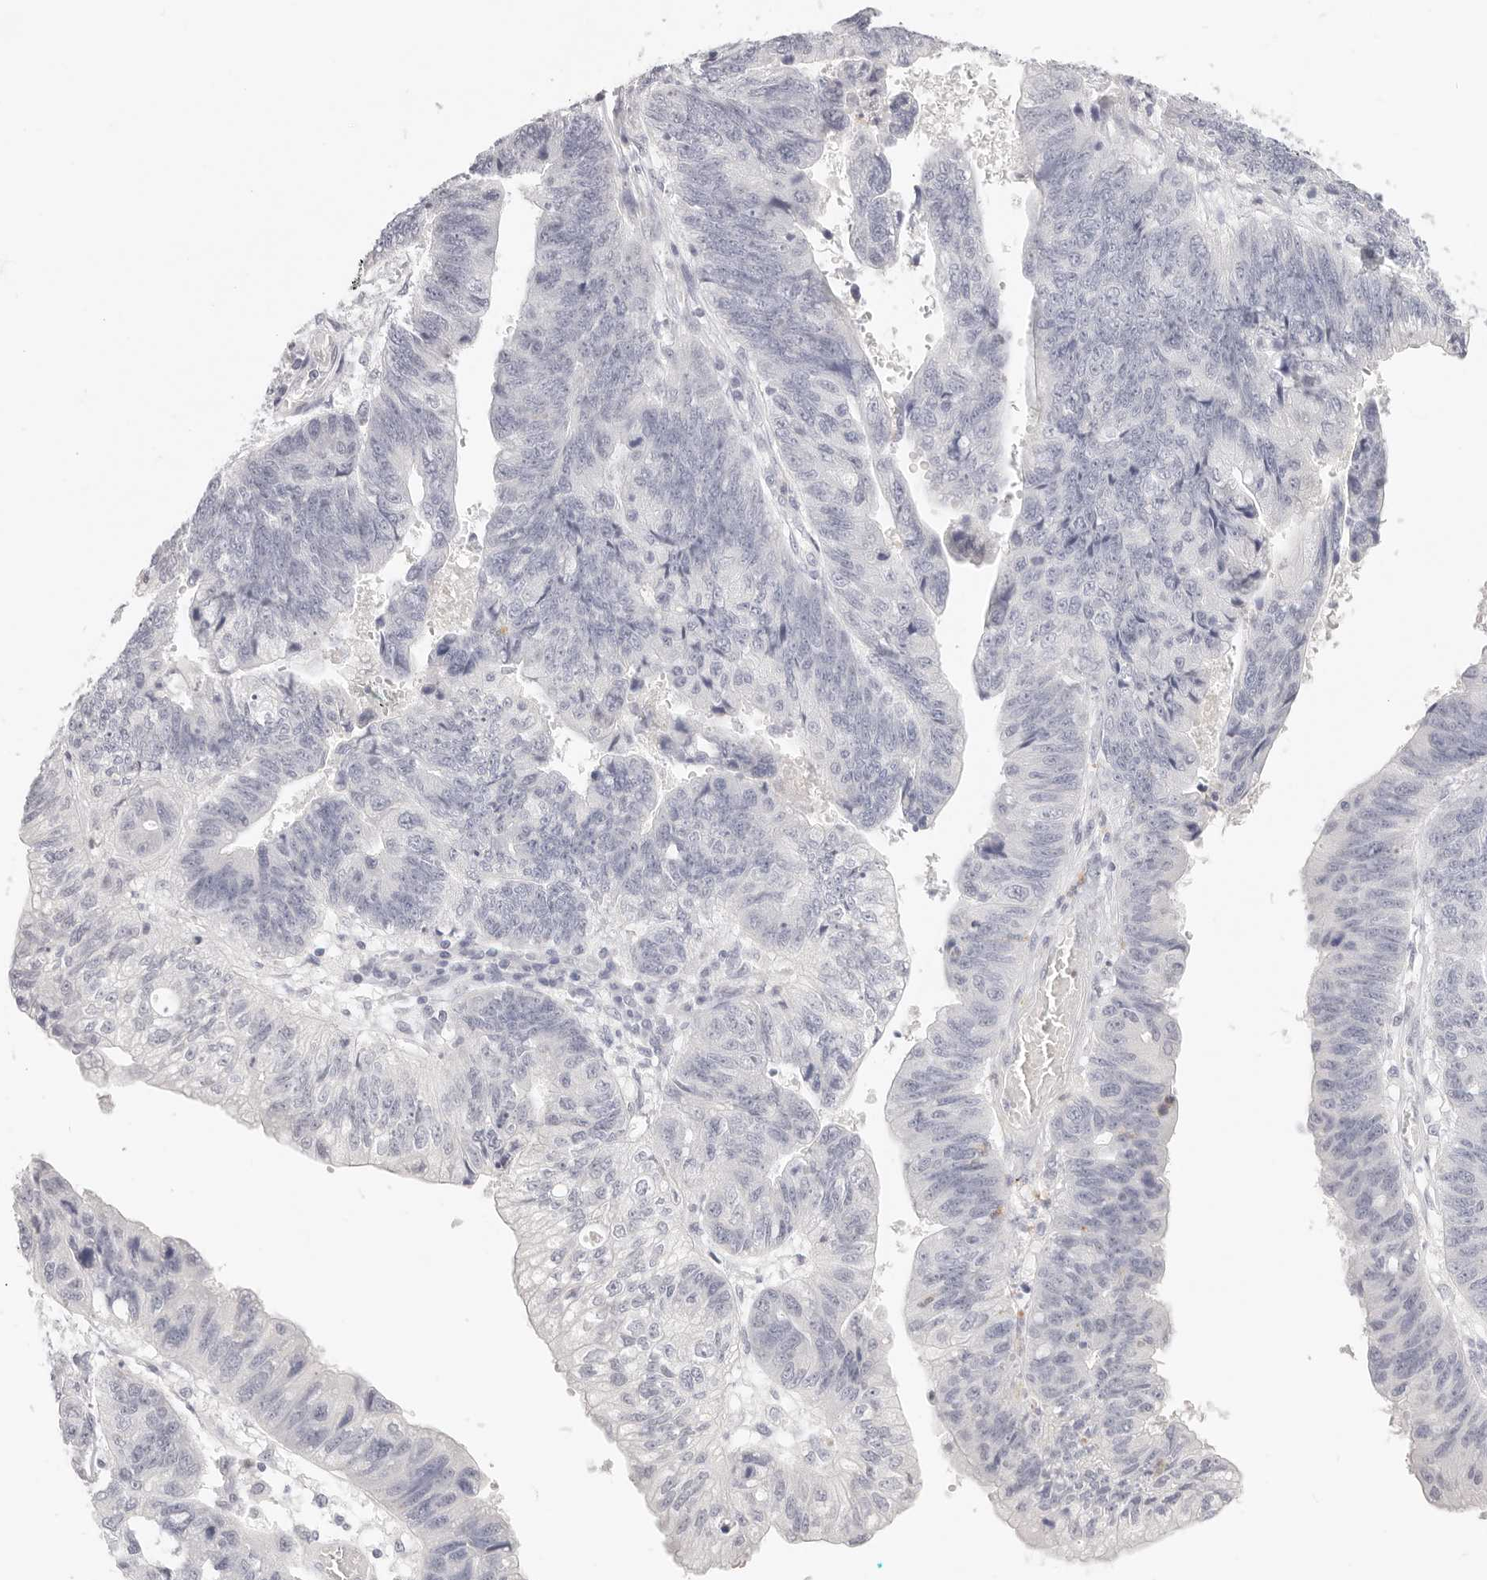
{"staining": {"intensity": "negative", "quantity": "none", "location": "none"}, "tissue": "stomach cancer", "cell_type": "Tumor cells", "image_type": "cancer", "snomed": [{"axis": "morphology", "description": "Adenocarcinoma, NOS"}, {"axis": "topography", "description": "Stomach"}], "caption": "Immunohistochemical staining of human stomach adenocarcinoma demonstrates no significant staining in tumor cells. (DAB immunohistochemistry (IHC) with hematoxylin counter stain).", "gene": "ASCL1", "patient": {"sex": "male", "age": 59}}